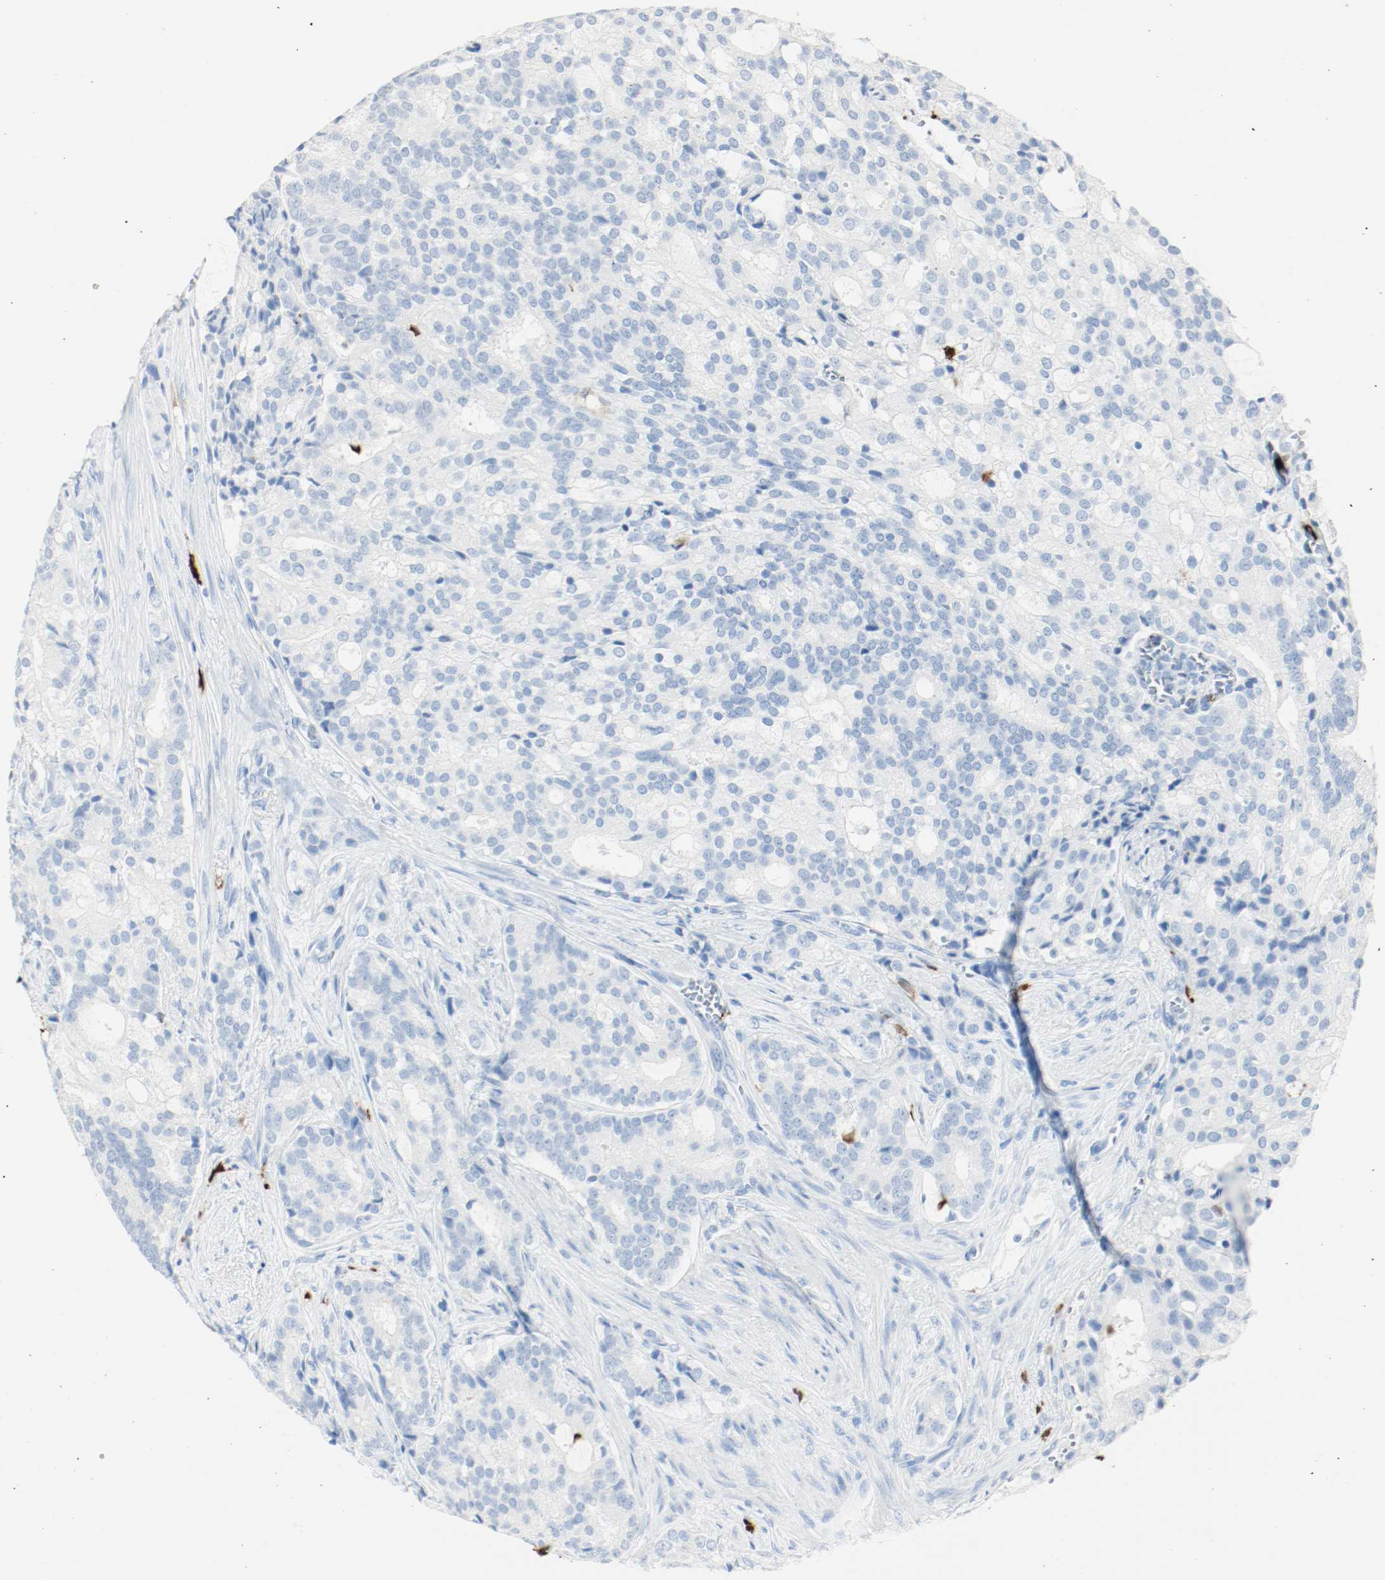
{"staining": {"intensity": "negative", "quantity": "none", "location": "none"}, "tissue": "prostate cancer", "cell_type": "Tumor cells", "image_type": "cancer", "snomed": [{"axis": "morphology", "description": "Adenocarcinoma, Low grade"}, {"axis": "topography", "description": "Prostate"}], "caption": "Tumor cells are negative for brown protein staining in prostate cancer.", "gene": "S100A9", "patient": {"sex": "male", "age": 58}}